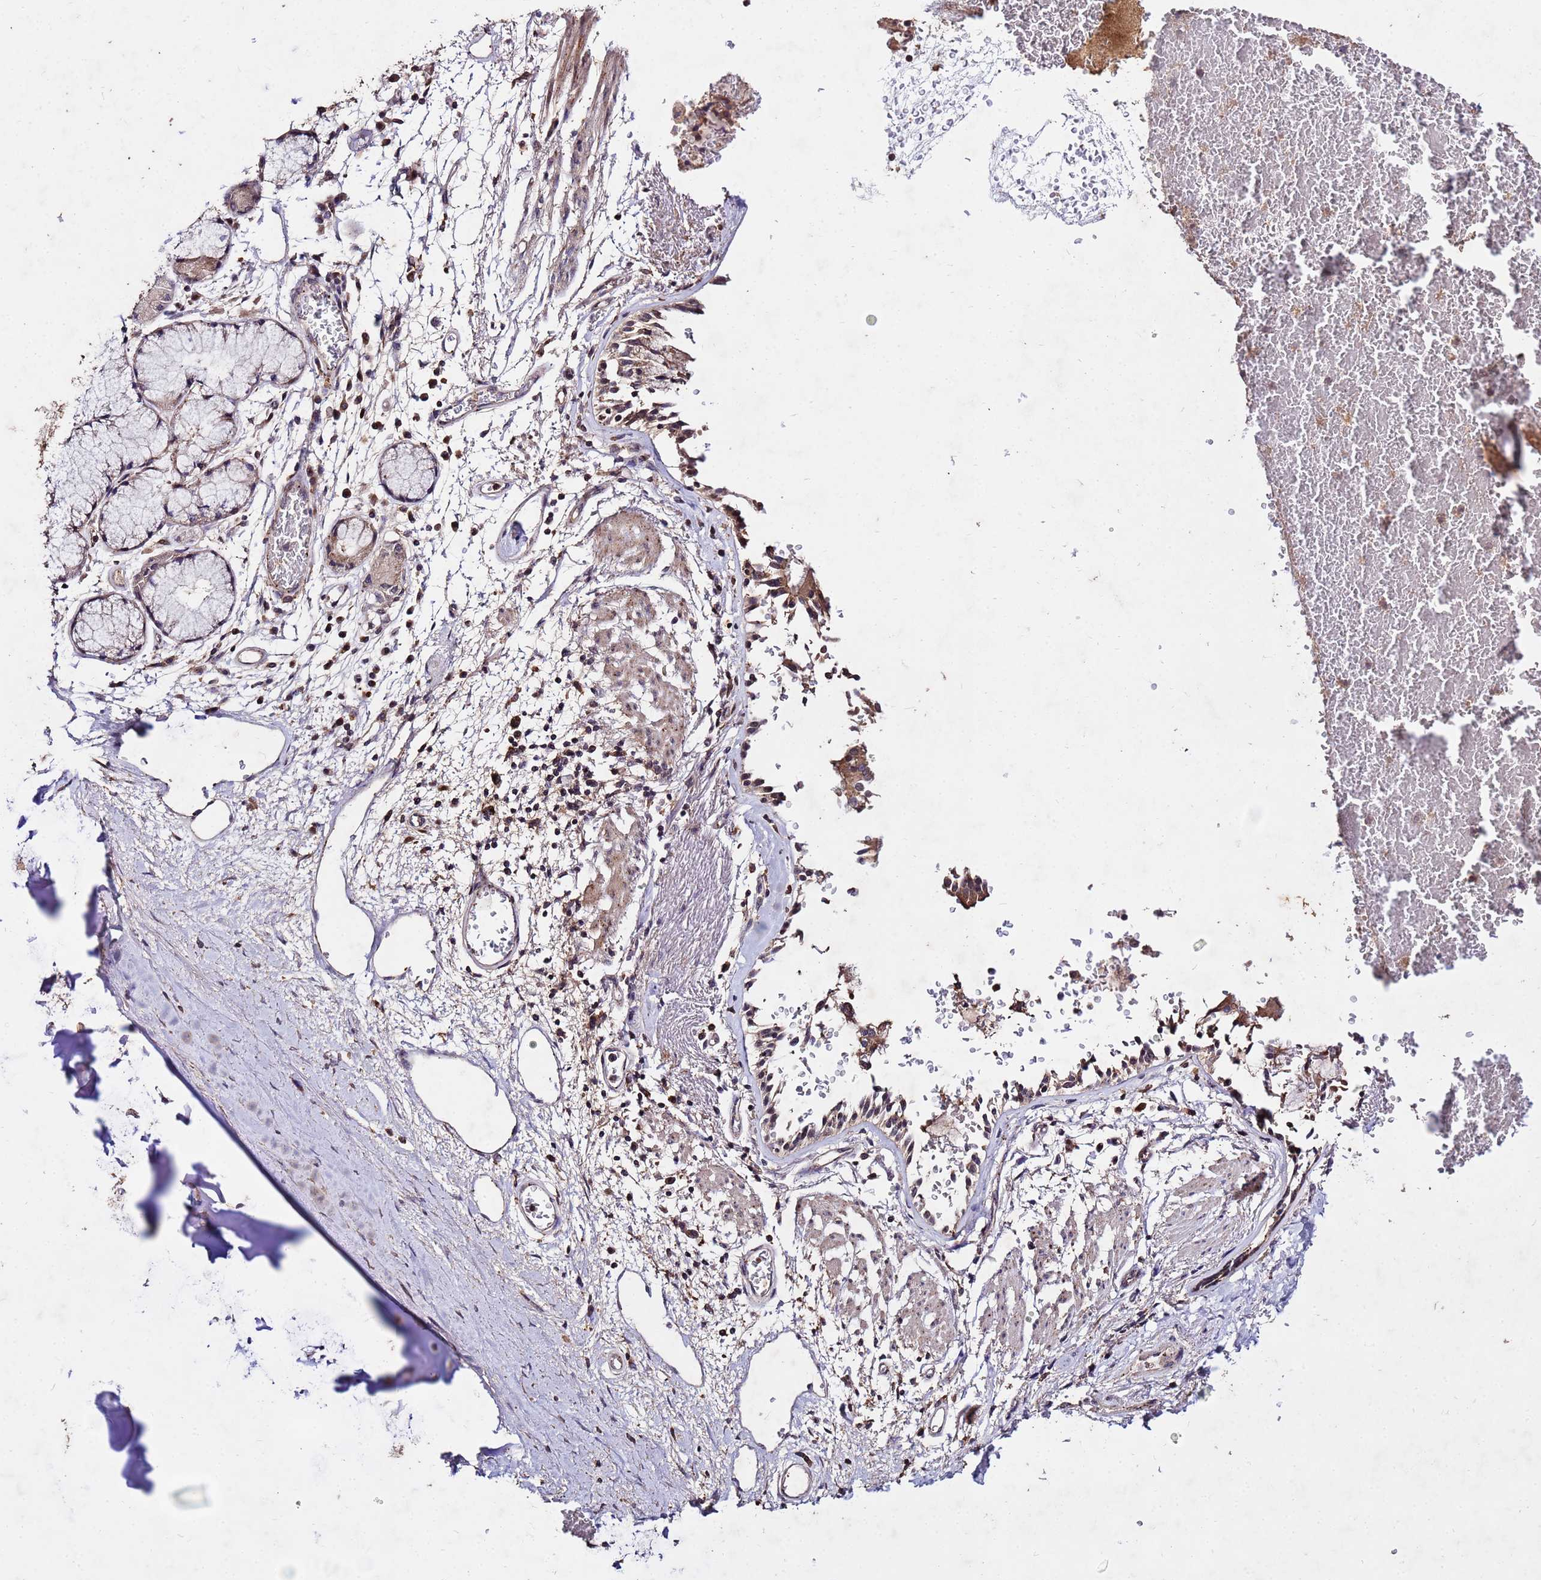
{"staining": {"intensity": "moderate", "quantity": ">75%", "location": "cytoplasmic/membranous"}, "tissue": "adipose tissue", "cell_type": "Adipocytes", "image_type": "normal", "snomed": [{"axis": "morphology", "description": "Normal tissue, NOS"}, {"axis": "topography", "description": "Cartilage tissue"}], "caption": "High-power microscopy captured an immunohistochemistry histopathology image of normal adipose tissue, revealing moderate cytoplasmic/membranous expression in about >75% of adipocytes.", "gene": "TOR4A", "patient": {"sex": "male", "age": 73}}